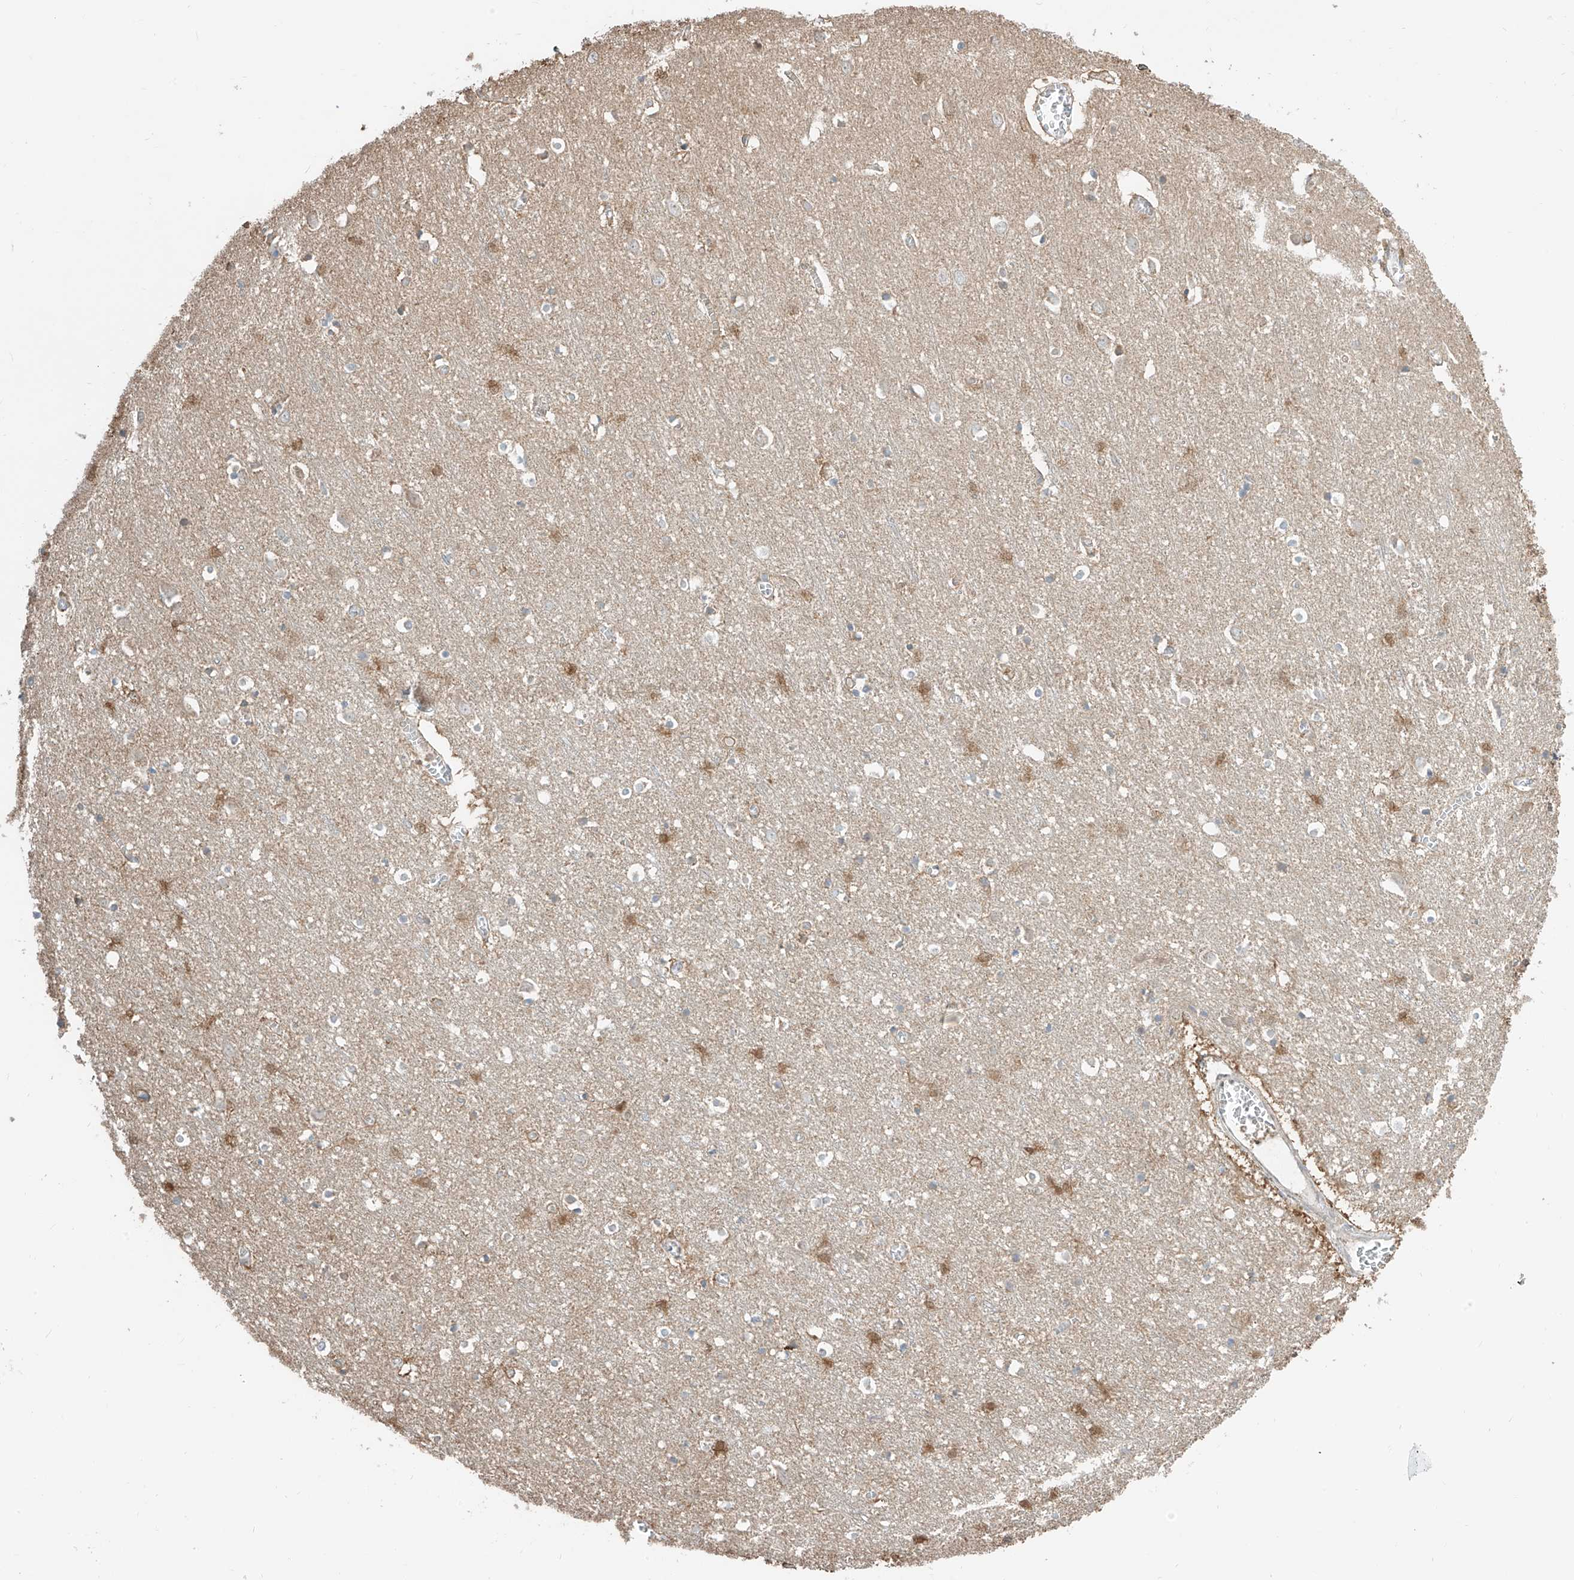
{"staining": {"intensity": "negative", "quantity": "none", "location": "none"}, "tissue": "cerebral cortex", "cell_type": "Endothelial cells", "image_type": "normal", "snomed": [{"axis": "morphology", "description": "Normal tissue, NOS"}, {"axis": "topography", "description": "Cerebral cortex"}], "caption": "Immunohistochemical staining of normal cerebral cortex reveals no significant positivity in endothelial cells. (Brightfield microscopy of DAB IHC at high magnification).", "gene": "ETHE1", "patient": {"sex": "female", "age": 64}}